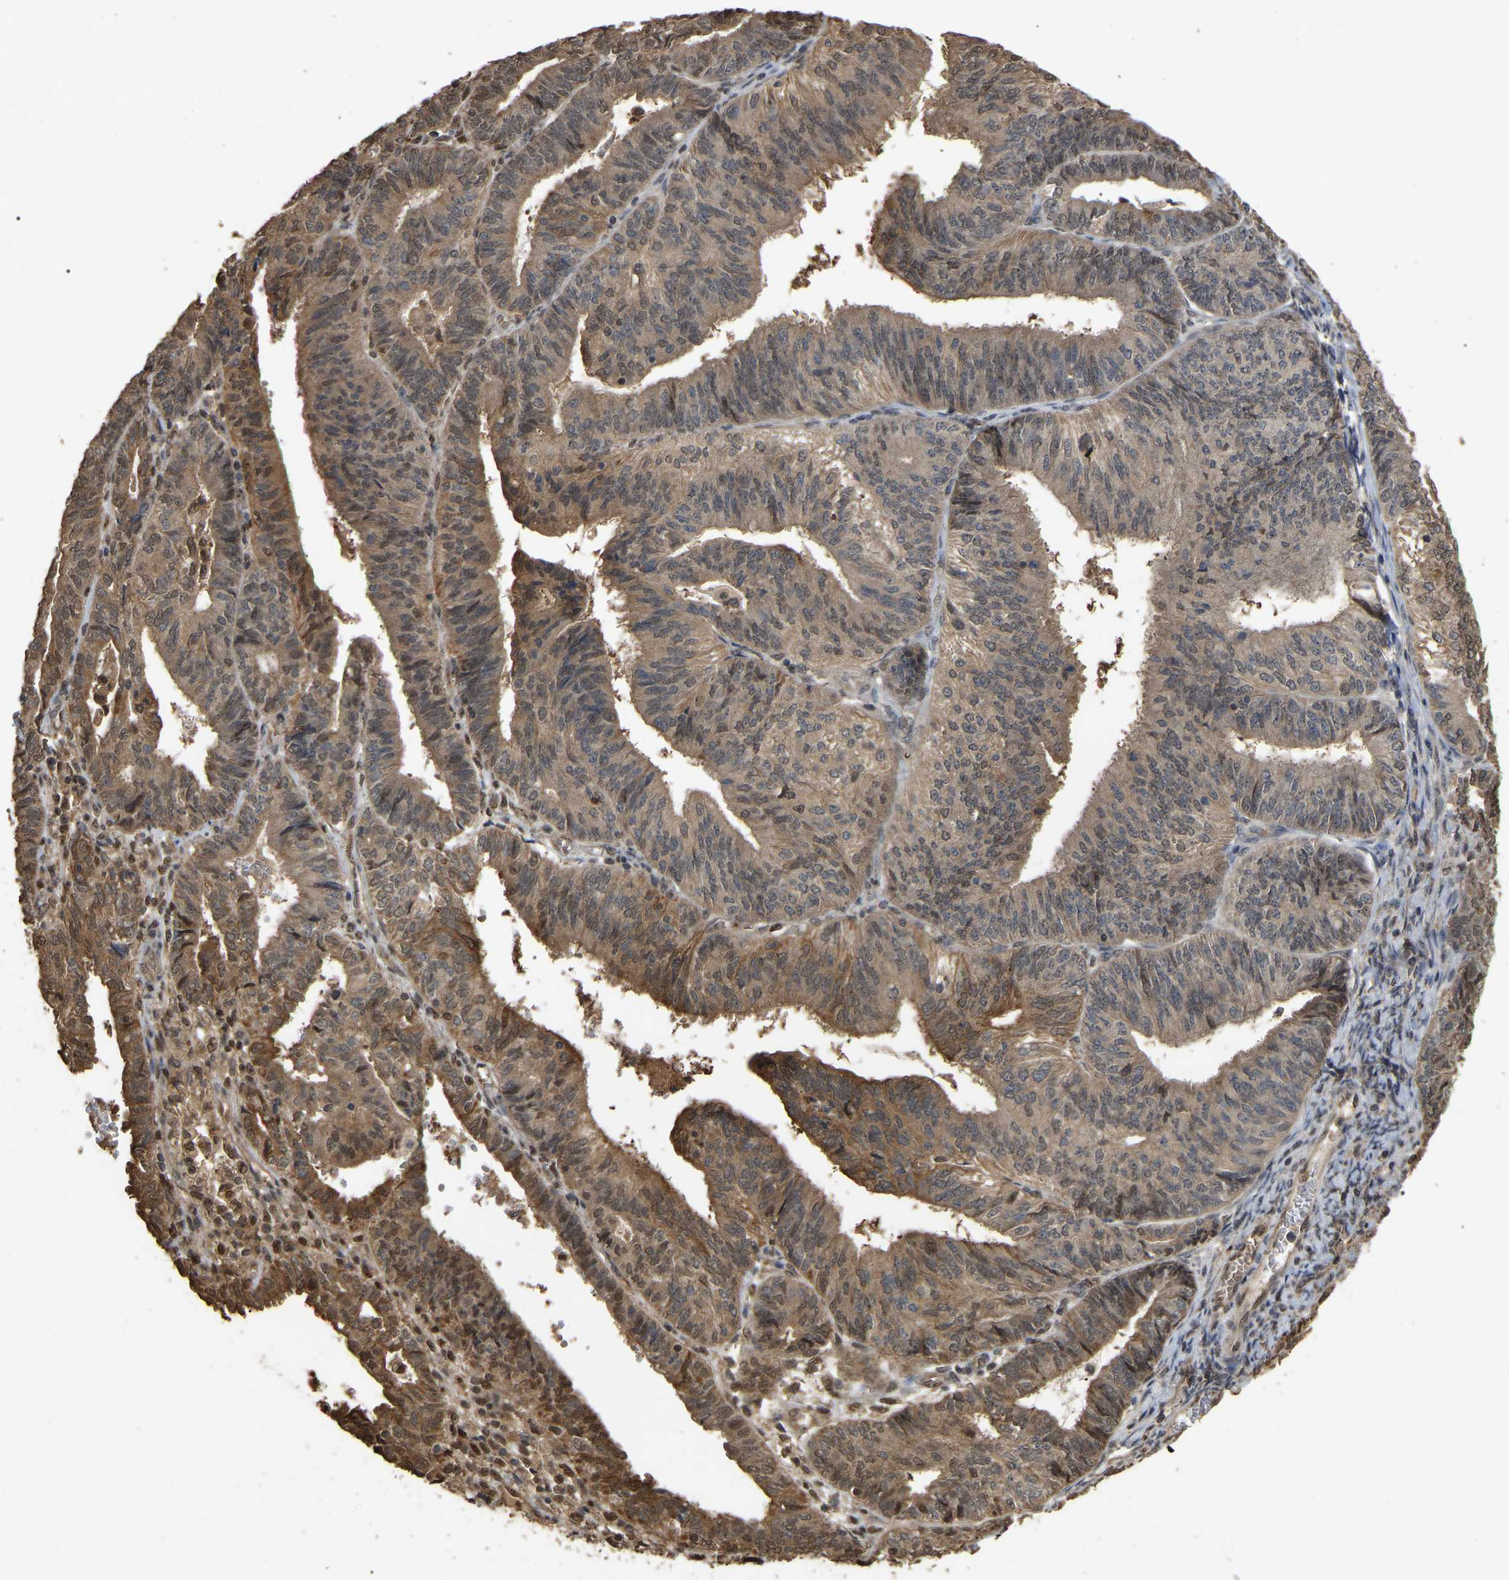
{"staining": {"intensity": "moderate", "quantity": ">75%", "location": "cytoplasmic/membranous"}, "tissue": "endometrial cancer", "cell_type": "Tumor cells", "image_type": "cancer", "snomed": [{"axis": "morphology", "description": "Adenocarcinoma, NOS"}, {"axis": "topography", "description": "Endometrium"}], "caption": "Immunohistochemical staining of human endometrial cancer displays moderate cytoplasmic/membranous protein expression in approximately >75% of tumor cells.", "gene": "FAM219A", "patient": {"sex": "female", "age": 58}}